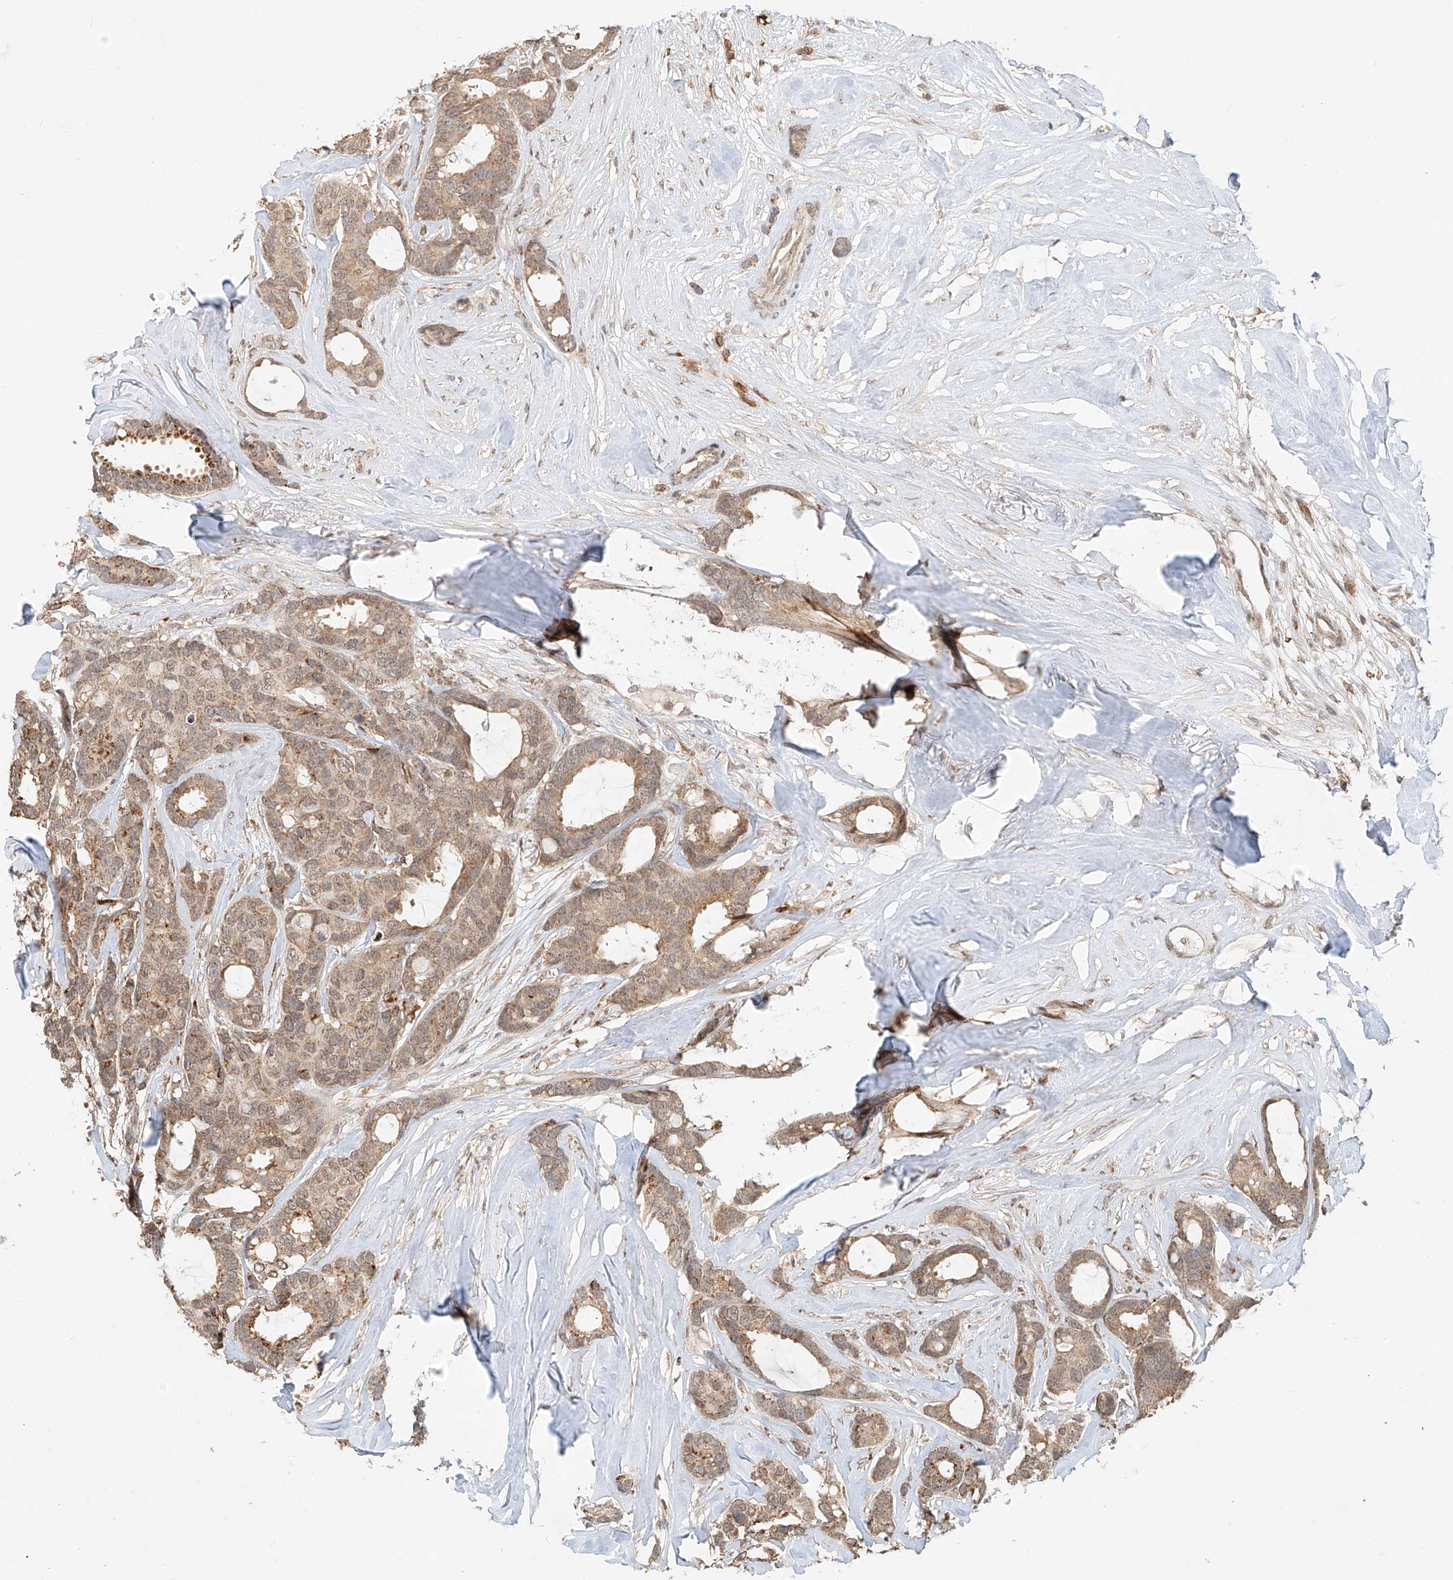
{"staining": {"intensity": "weak", "quantity": ">75%", "location": "cytoplasmic/membranous"}, "tissue": "breast cancer", "cell_type": "Tumor cells", "image_type": "cancer", "snomed": [{"axis": "morphology", "description": "Duct carcinoma"}, {"axis": "topography", "description": "Breast"}], "caption": "About >75% of tumor cells in human breast cancer (intraductal carcinoma) reveal weak cytoplasmic/membranous protein staining as visualized by brown immunohistochemical staining.", "gene": "SYTL3", "patient": {"sex": "female", "age": 87}}